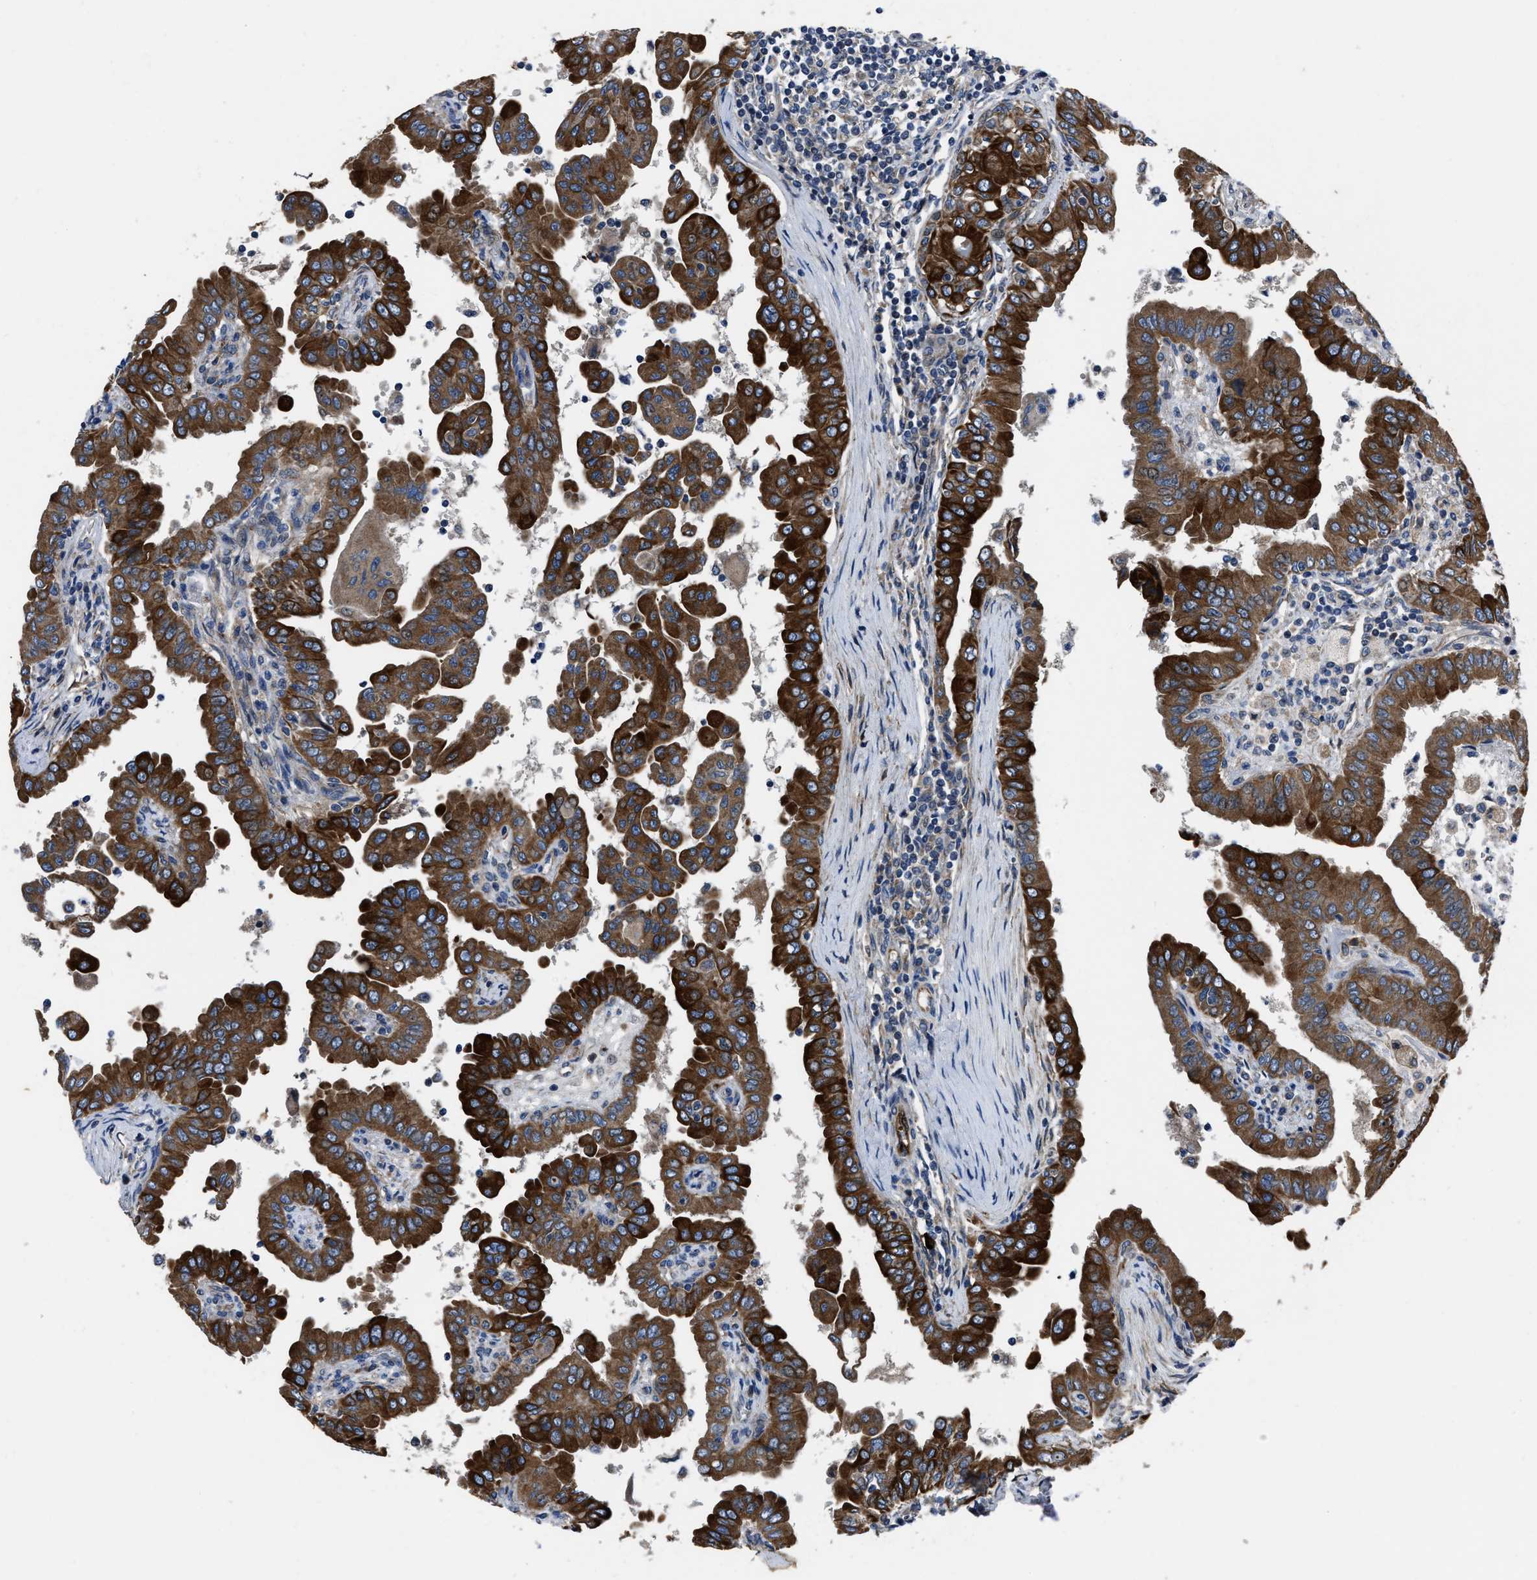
{"staining": {"intensity": "strong", "quantity": ">75%", "location": "cytoplasmic/membranous"}, "tissue": "thyroid cancer", "cell_type": "Tumor cells", "image_type": "cancer", "snomed": [{"axis": "morphology", "description": "Papillary adenocarcinoma, NOS"}, {"axis": "topography", "description": "Thyroid gland"}], "caption": "Immunohistochemical staining of human papillary adenocarcinoma (thyroid) demonstrates high levels of strong cytoplasmic/membranous protein staining in approximately >75% of tumor cells.", "gene": "ERC1", "patient": {"sex": "male", "age": 33}}